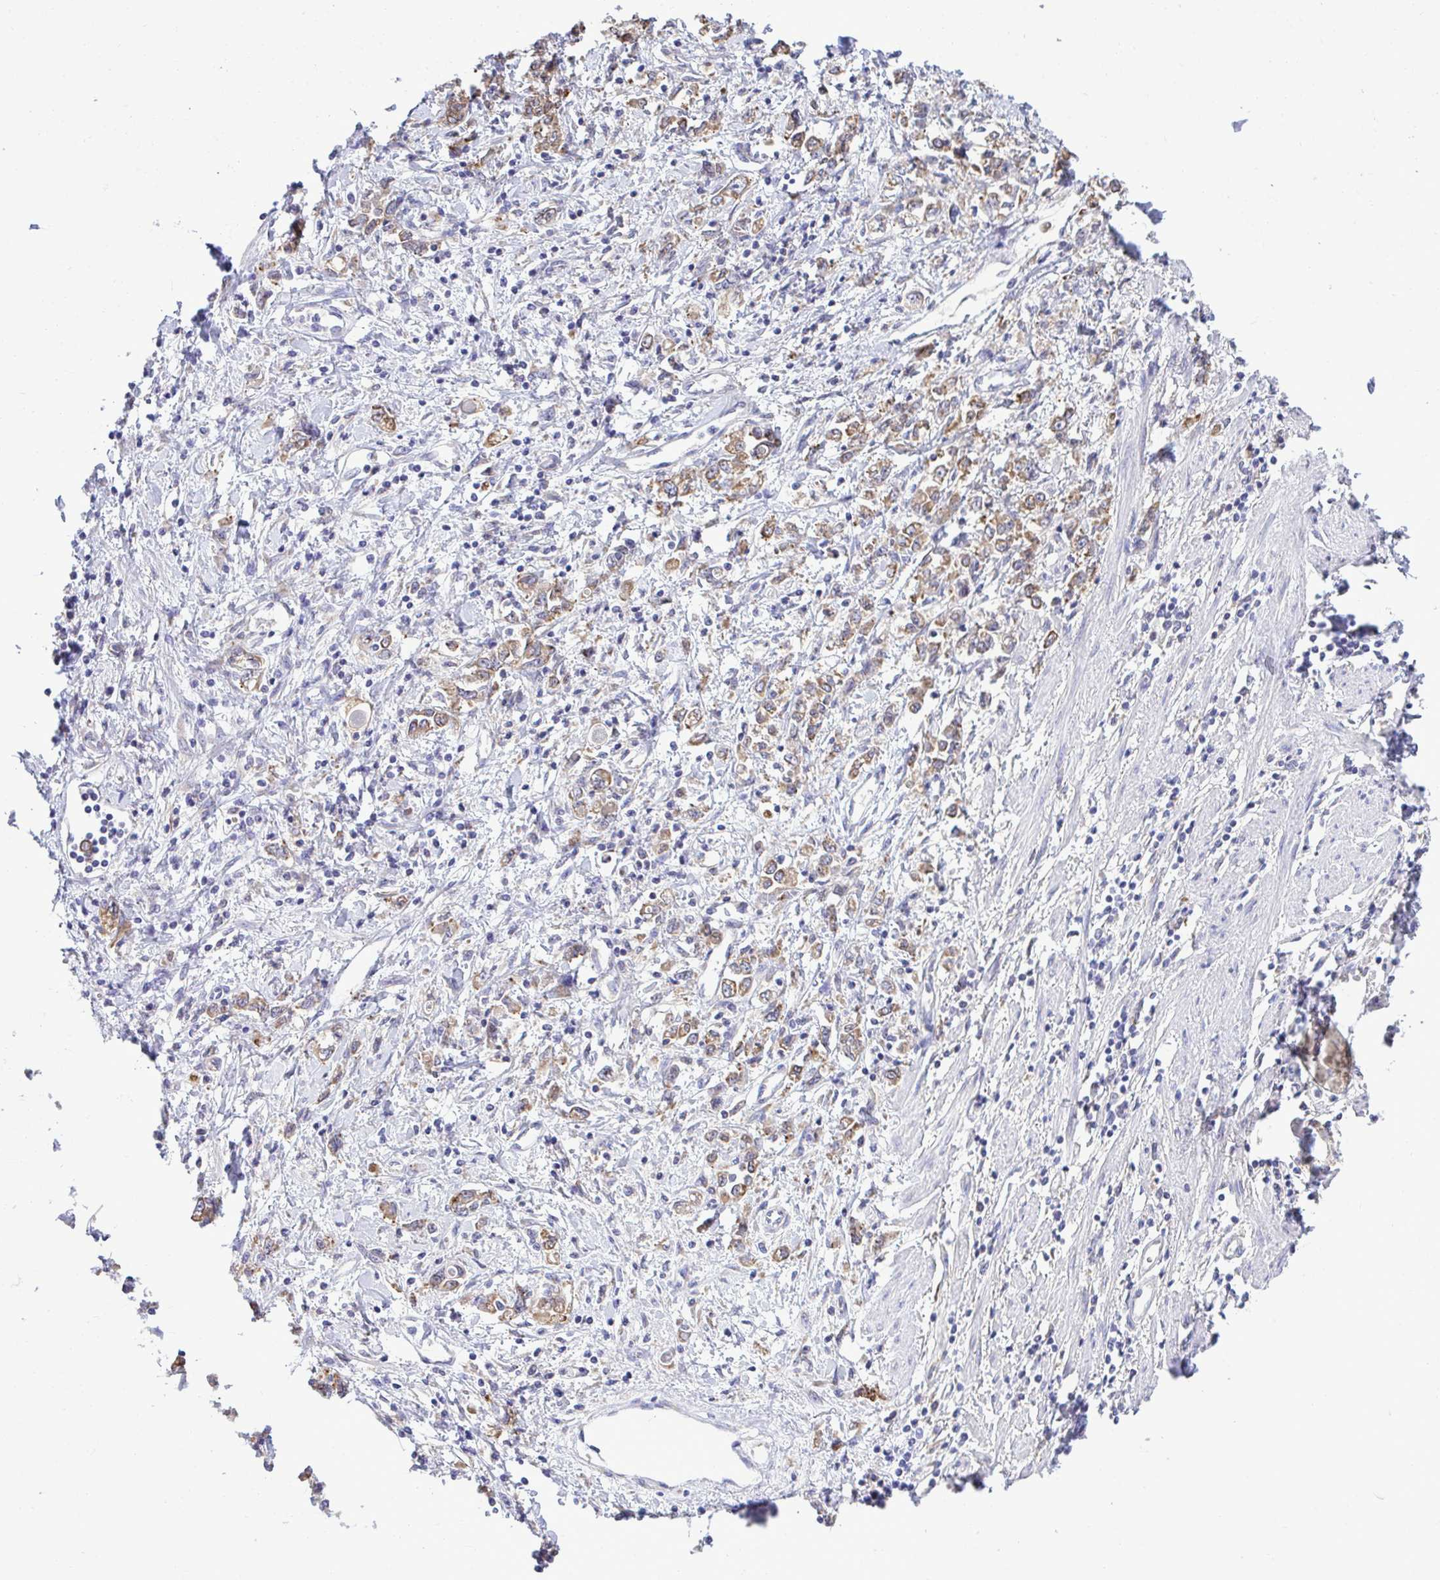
{"staining": {"intensity": "moderate", "quantity": ">75%", "location": "cytoplasmic/membranous"}, "tissue": "stomach cancer", "cell_type": "Tumor cells", "image_type": "cancer", "snomed": [{"axis": "morphology", "description": "Adenocarcinoma, NOS"}, {"axis": "topography", "description": "Stomach"}], "caption": "Moderate cytoplasmic/membranous protein expression is appreciated in approximately >75% of tumor cells in stomach cancer (adenocarcinoma).", "gene": "PIGK", "patient": {"sex": "female", "age": 76}}